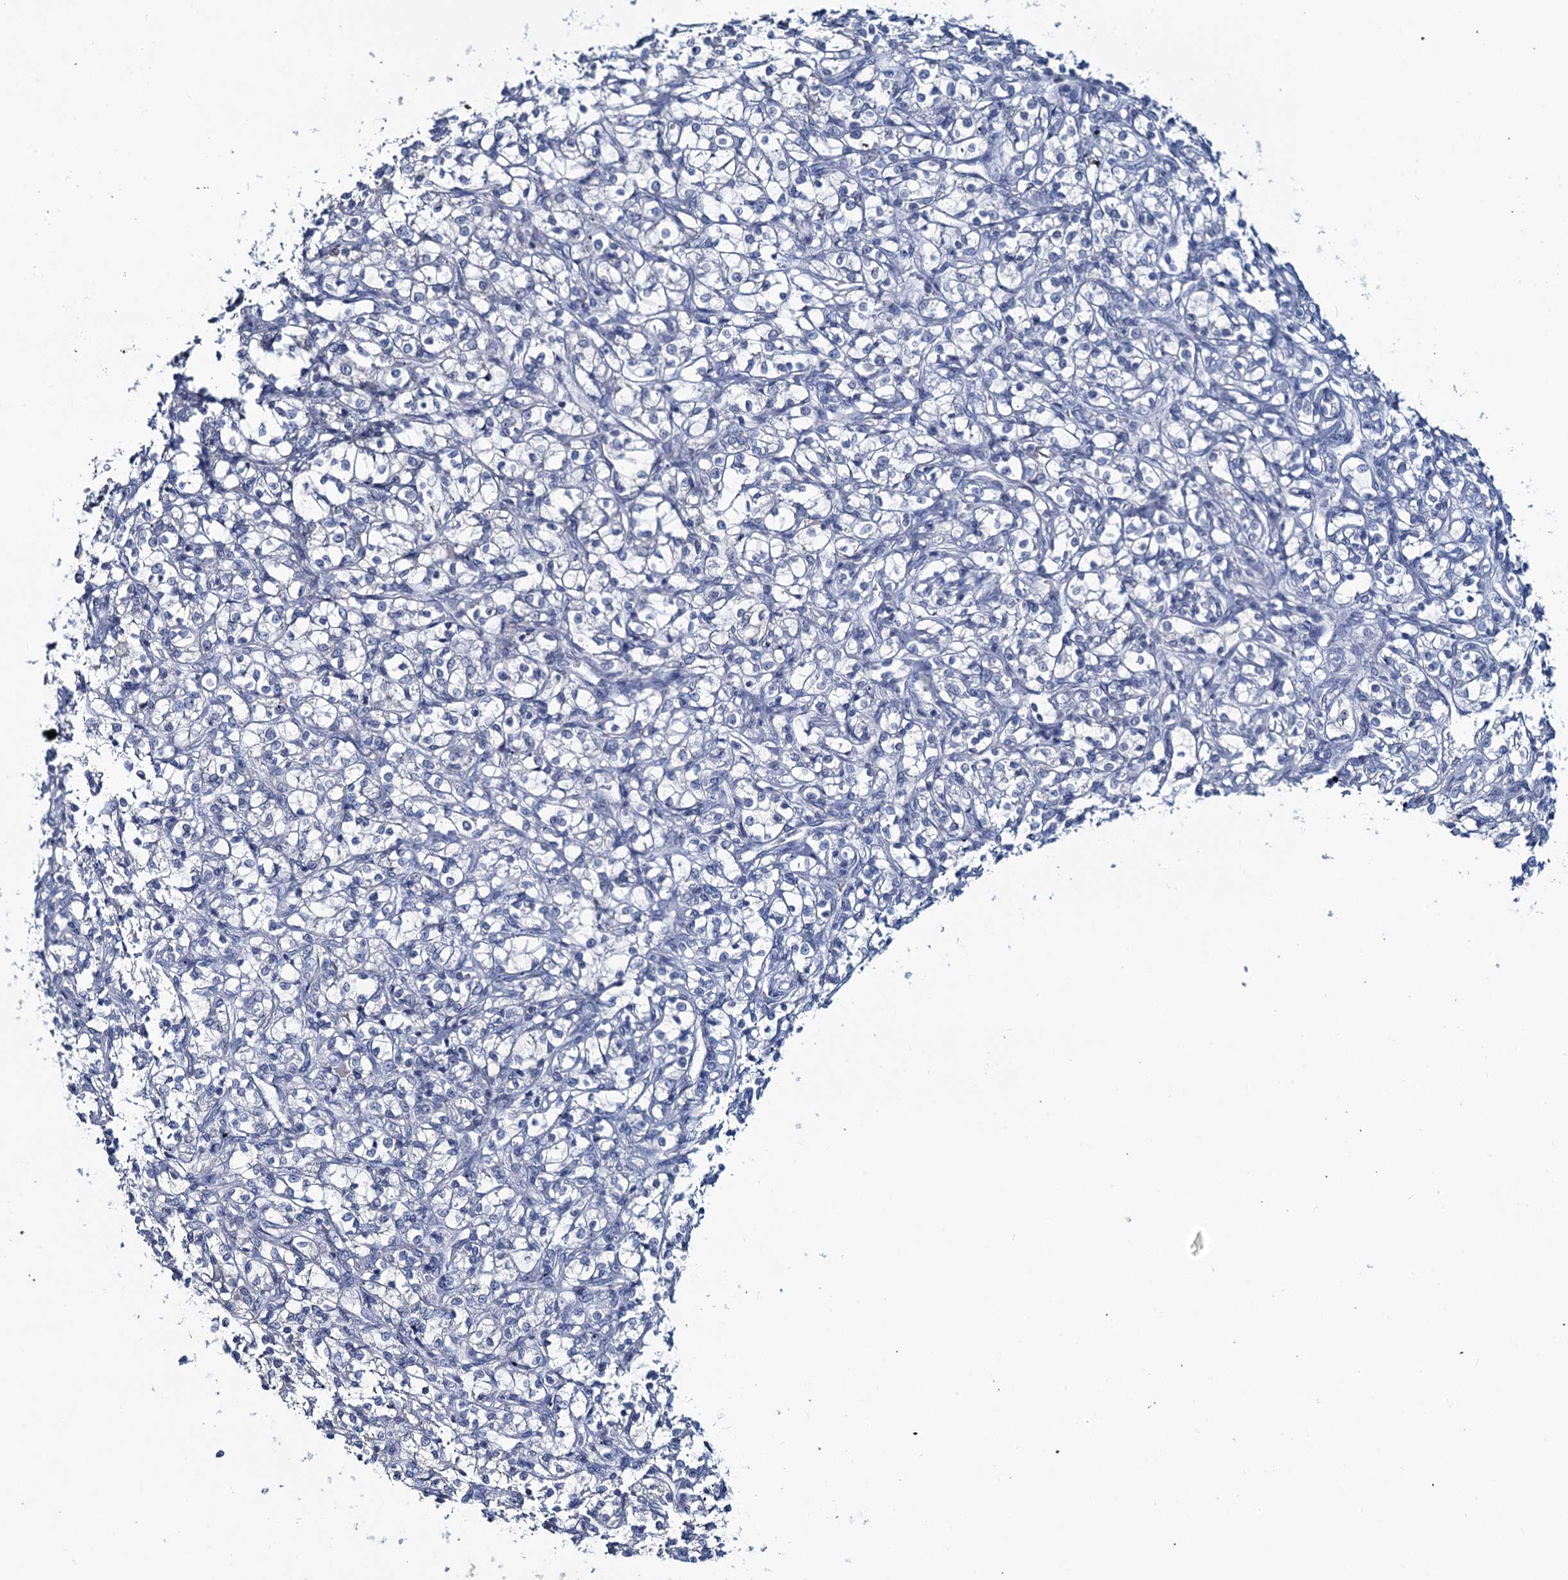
{"staining": {"intensity": "negative", "quantity": "none", "location": "none"}, "tissue": "renal cancer", "cell_type": "Tumor cells", "image_type": "cancer", "snomed": [{"axis": "morphology", "description": "Adenocarcinoma, NOS"}, {"axis": "topography", "description": "Kidney"}], "caption": "Immunohistochemistry (IHC) image of neoplastic tissue: renal cancer stained with DAB (3,3'-diaminobenzidine) exhibits no significant protein positivity in tumor cells.", "gene": "TOX3", "patient": {"sex": "female", "age": 69}}